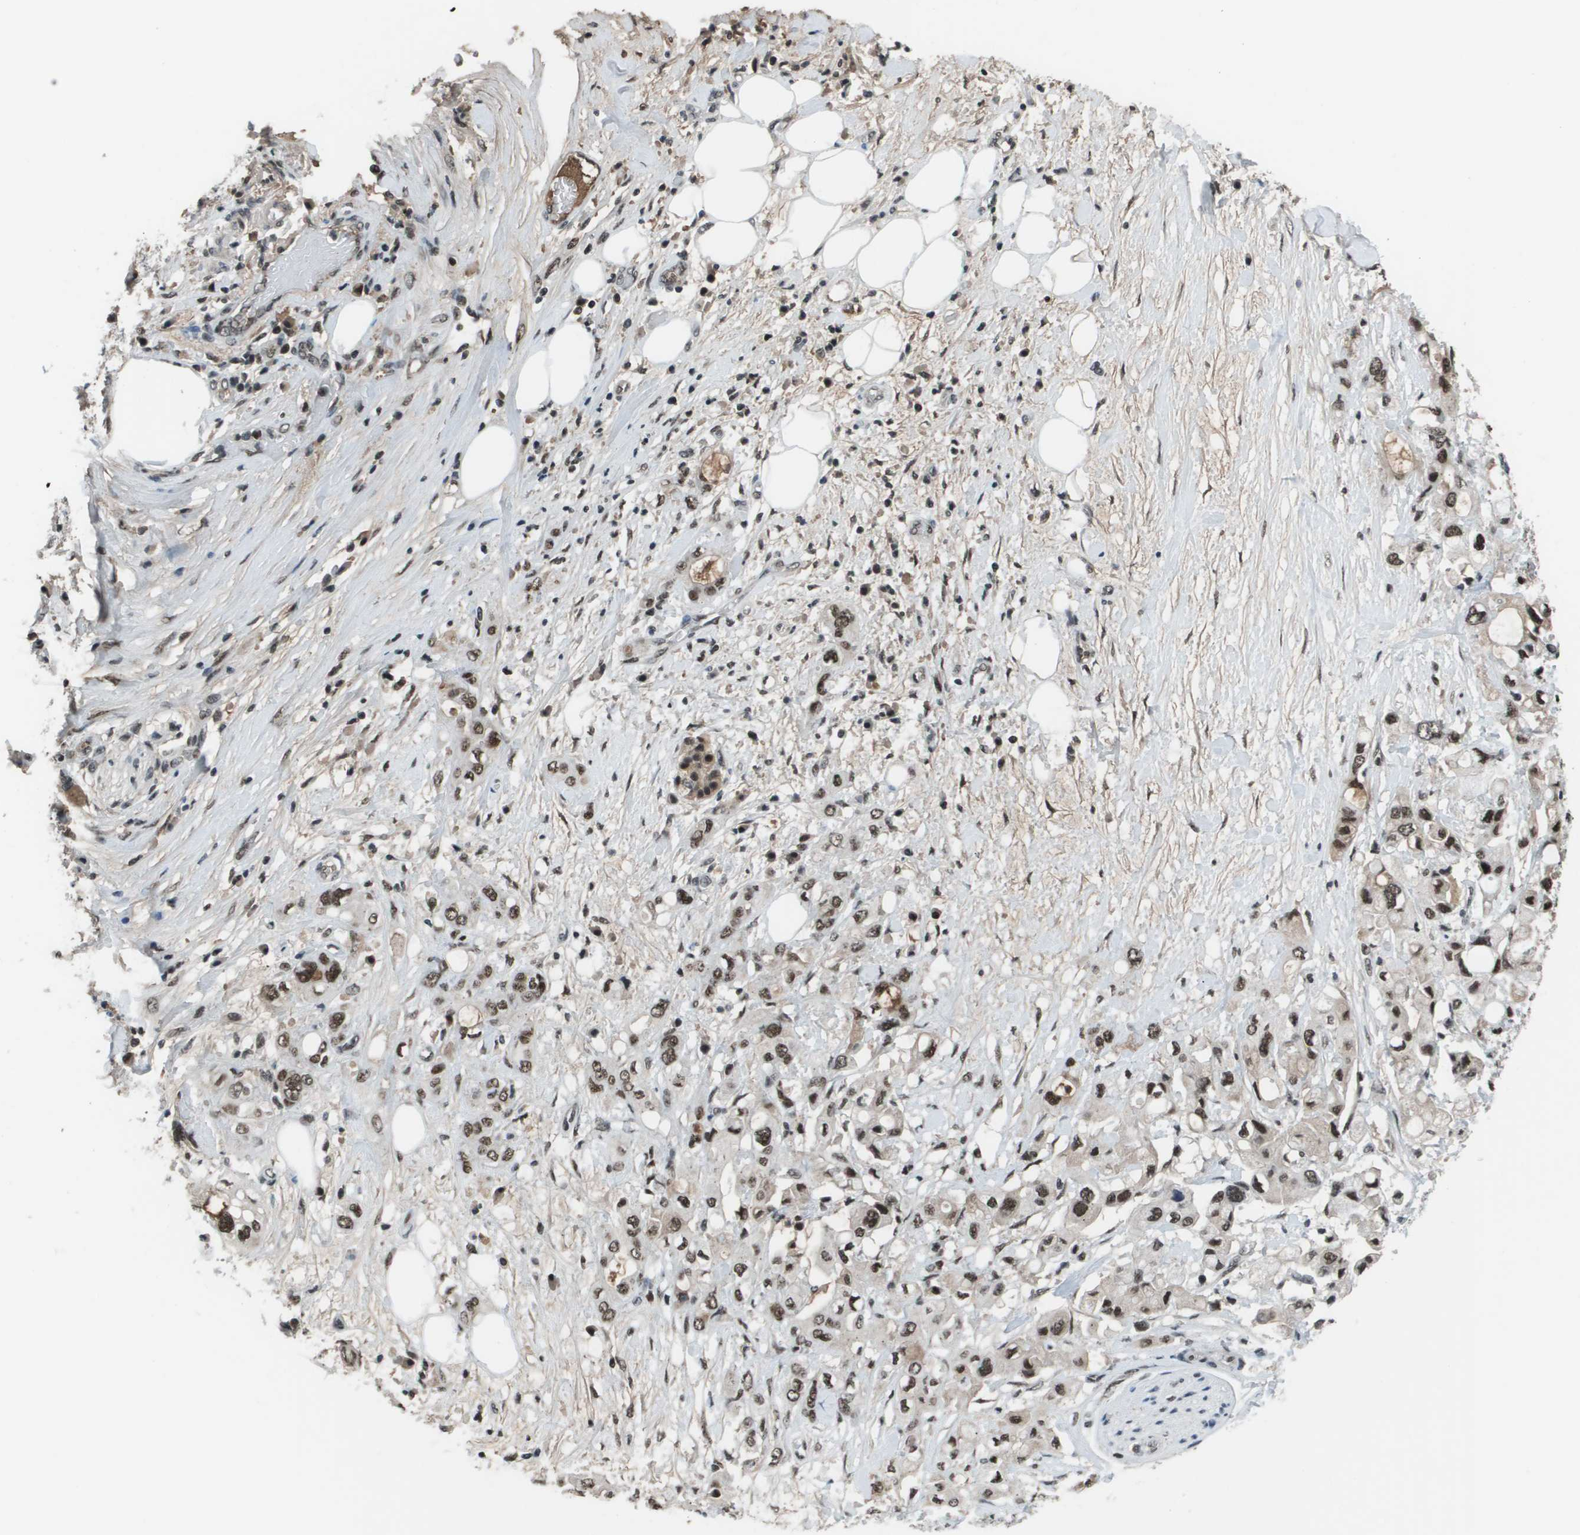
{"staining": {"intensity": "moderate", "quantity": ">75%", "location": "nuclear"}, "tissue": "pancreatic cancer", "cell_type": "Tumor cells", "image_type": "cancer", "snomed": [{"axis": "morphology", "description": "Adenocarcinoma, NOS"}, {"axis": "topography", "description": "Pancreas"}], "caption": "Adenocarcinoma (pancreatic) stained with IHC shows moderate nuclear staining in approximately >75% of tumor cells.", "gene": "THRAP3", "patient": {"sex": "female", "age": 56}}